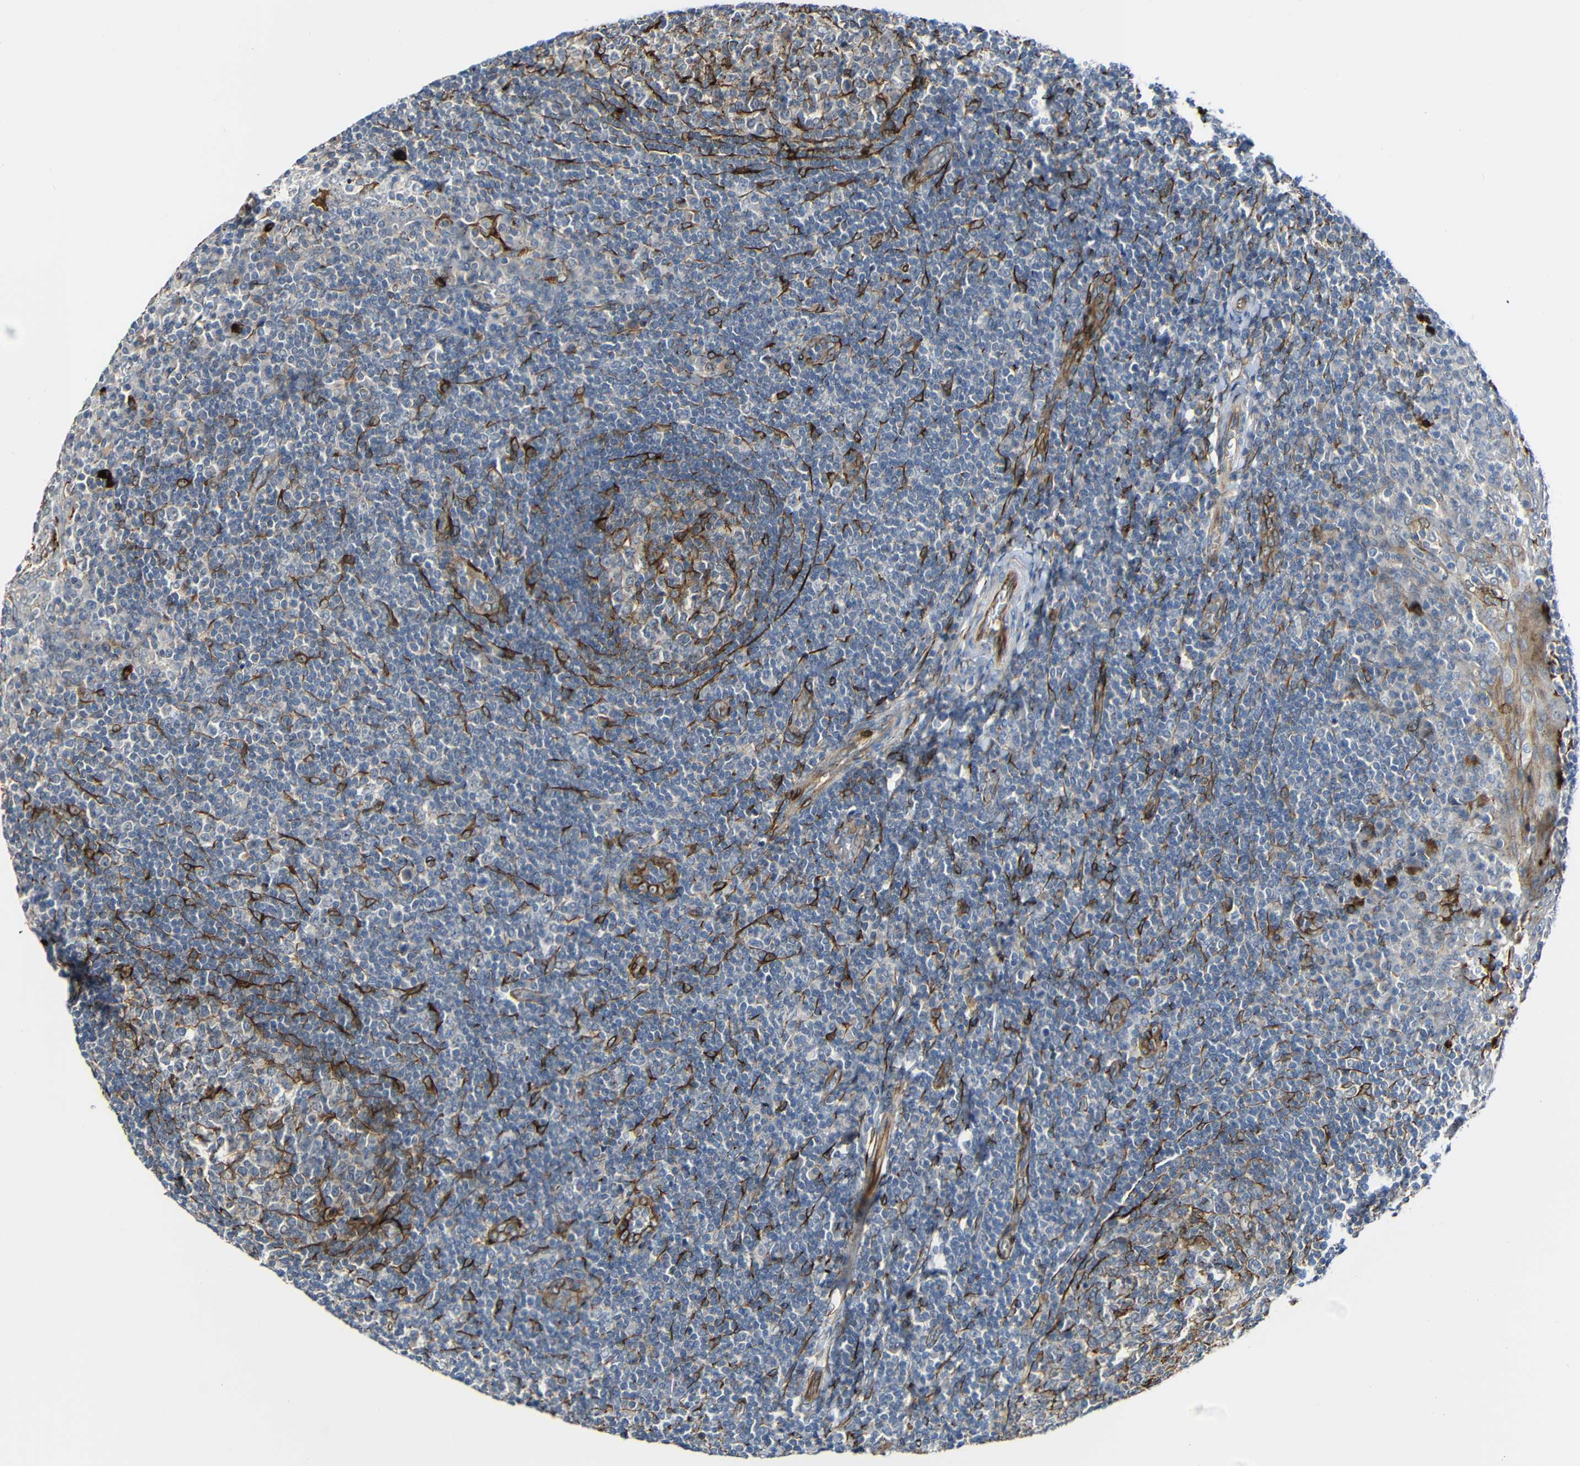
{"staining": {"intensity": "weak", "quantity": "25%-75%", "location": "cytoplasmic/membranous"}, "tissue": "tonsil", "cell_type": "Germinal center cells", "image_type": "normal", "snomed": [{"axis": "morphology", "description": "Normal tissue, NOS"}, {"axis": "topography", "description": "Tonsil"}], "caption": "Germinal center cells show weak cytoplasmic/membranous staining in about 25%-75% of cells in unremarkable tonsil. (DAB (3,3'-diaminobenzidine) IHC, brown staining for protein, blue staining for nuclei).", "gene": "DCLK1", "patient": {"sex": "male", "age": 31}}